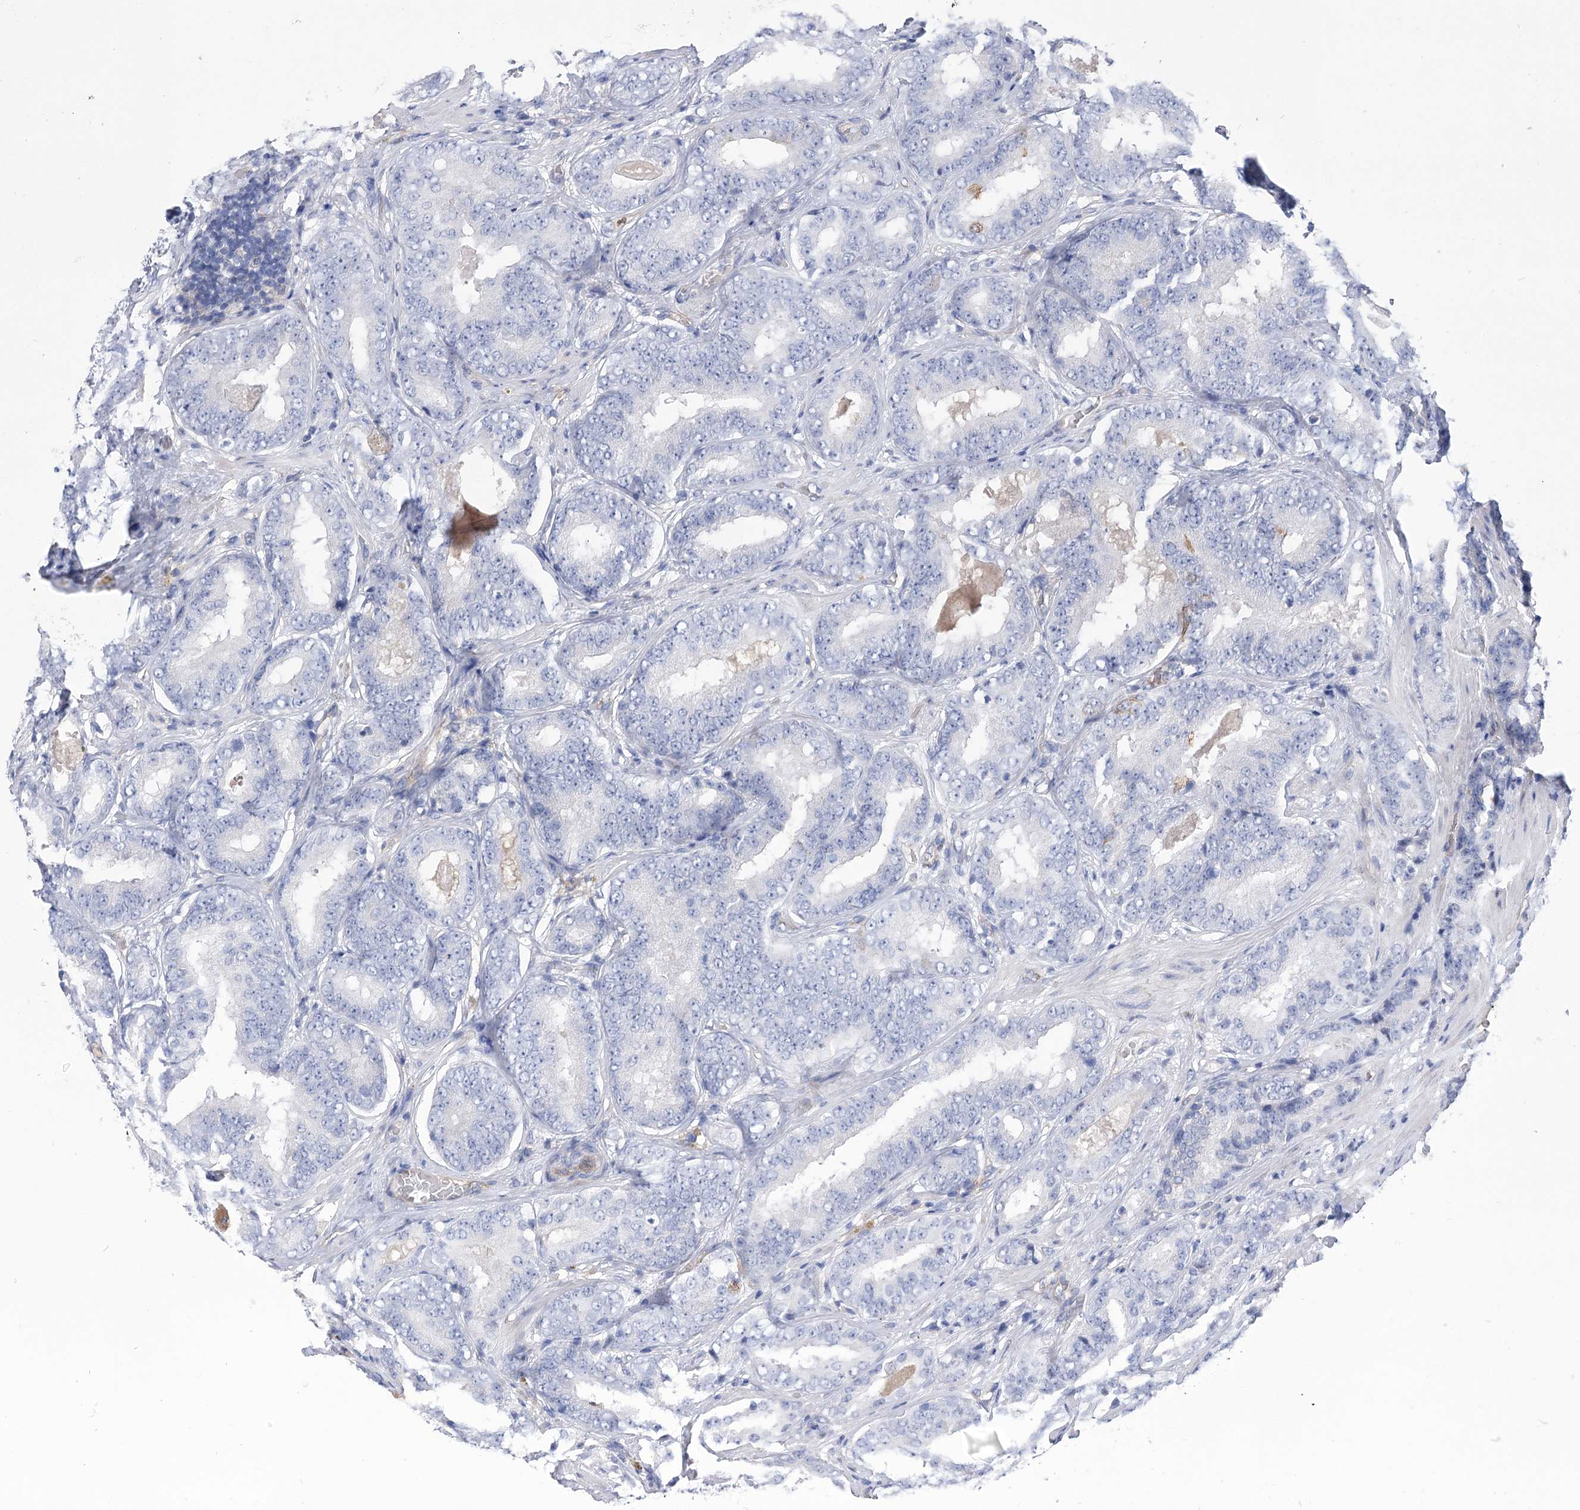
{"staining": {"intensity": "negative", "quantity": "none", "location": "none"}, "tissue": "prostate cancer", "cell_type": "Tumor cells", "image_type": "cancer", "snomed": [{"axis": "morphology", "description": "Adenocarcinoma, High grade"}, {"axis": "topography", "description": "Prostate"}], "caption": "IHC of human prostate adenocarcinoma (high-grade) demonstrates no expression in tumor cells.", "gene": "THAP6", "patient": {"sex": "male", "age": 57}}